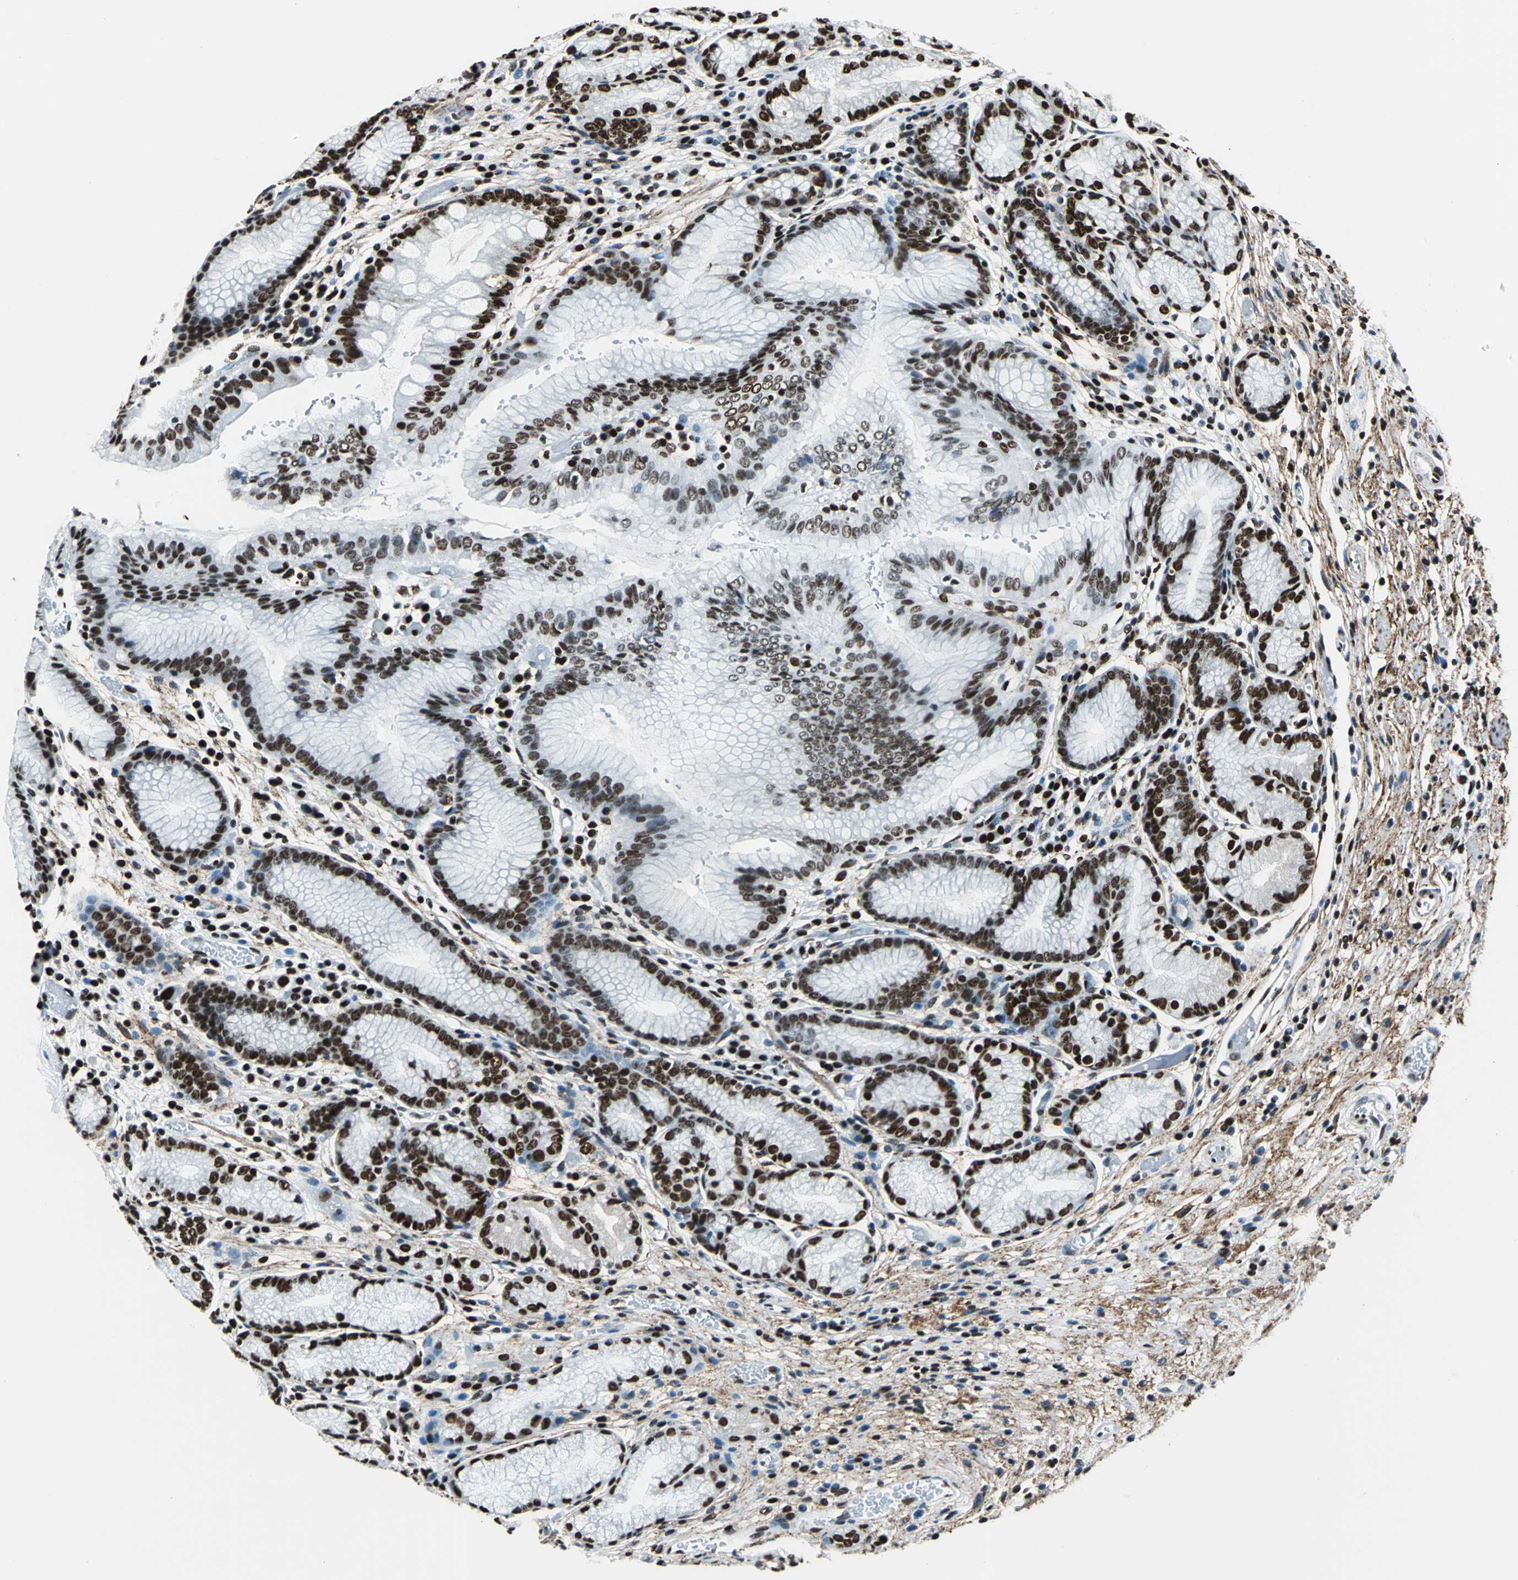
{"staining": {"intensity": "strong", "quantity": ">75%", "location": "nuclear"}, "tissue": "stomach", "cell_type": "Glandular cells", "image_type": "normal", "snomed": [{"axis": "morphology", "description": "Normal tissue, NOS"}, {"axis": "morphology", "description": "Inflammation, NOS"}, {"axis": "topography", "description": "Stomach, lower"}], "caption": "Immunohistochemical staining of unremarkable stomach displays strong nuclear protein expression in approximately >75% of glandular cells.", "gene": "APEX1", "patient": {"sex": "male", "age": 59}}